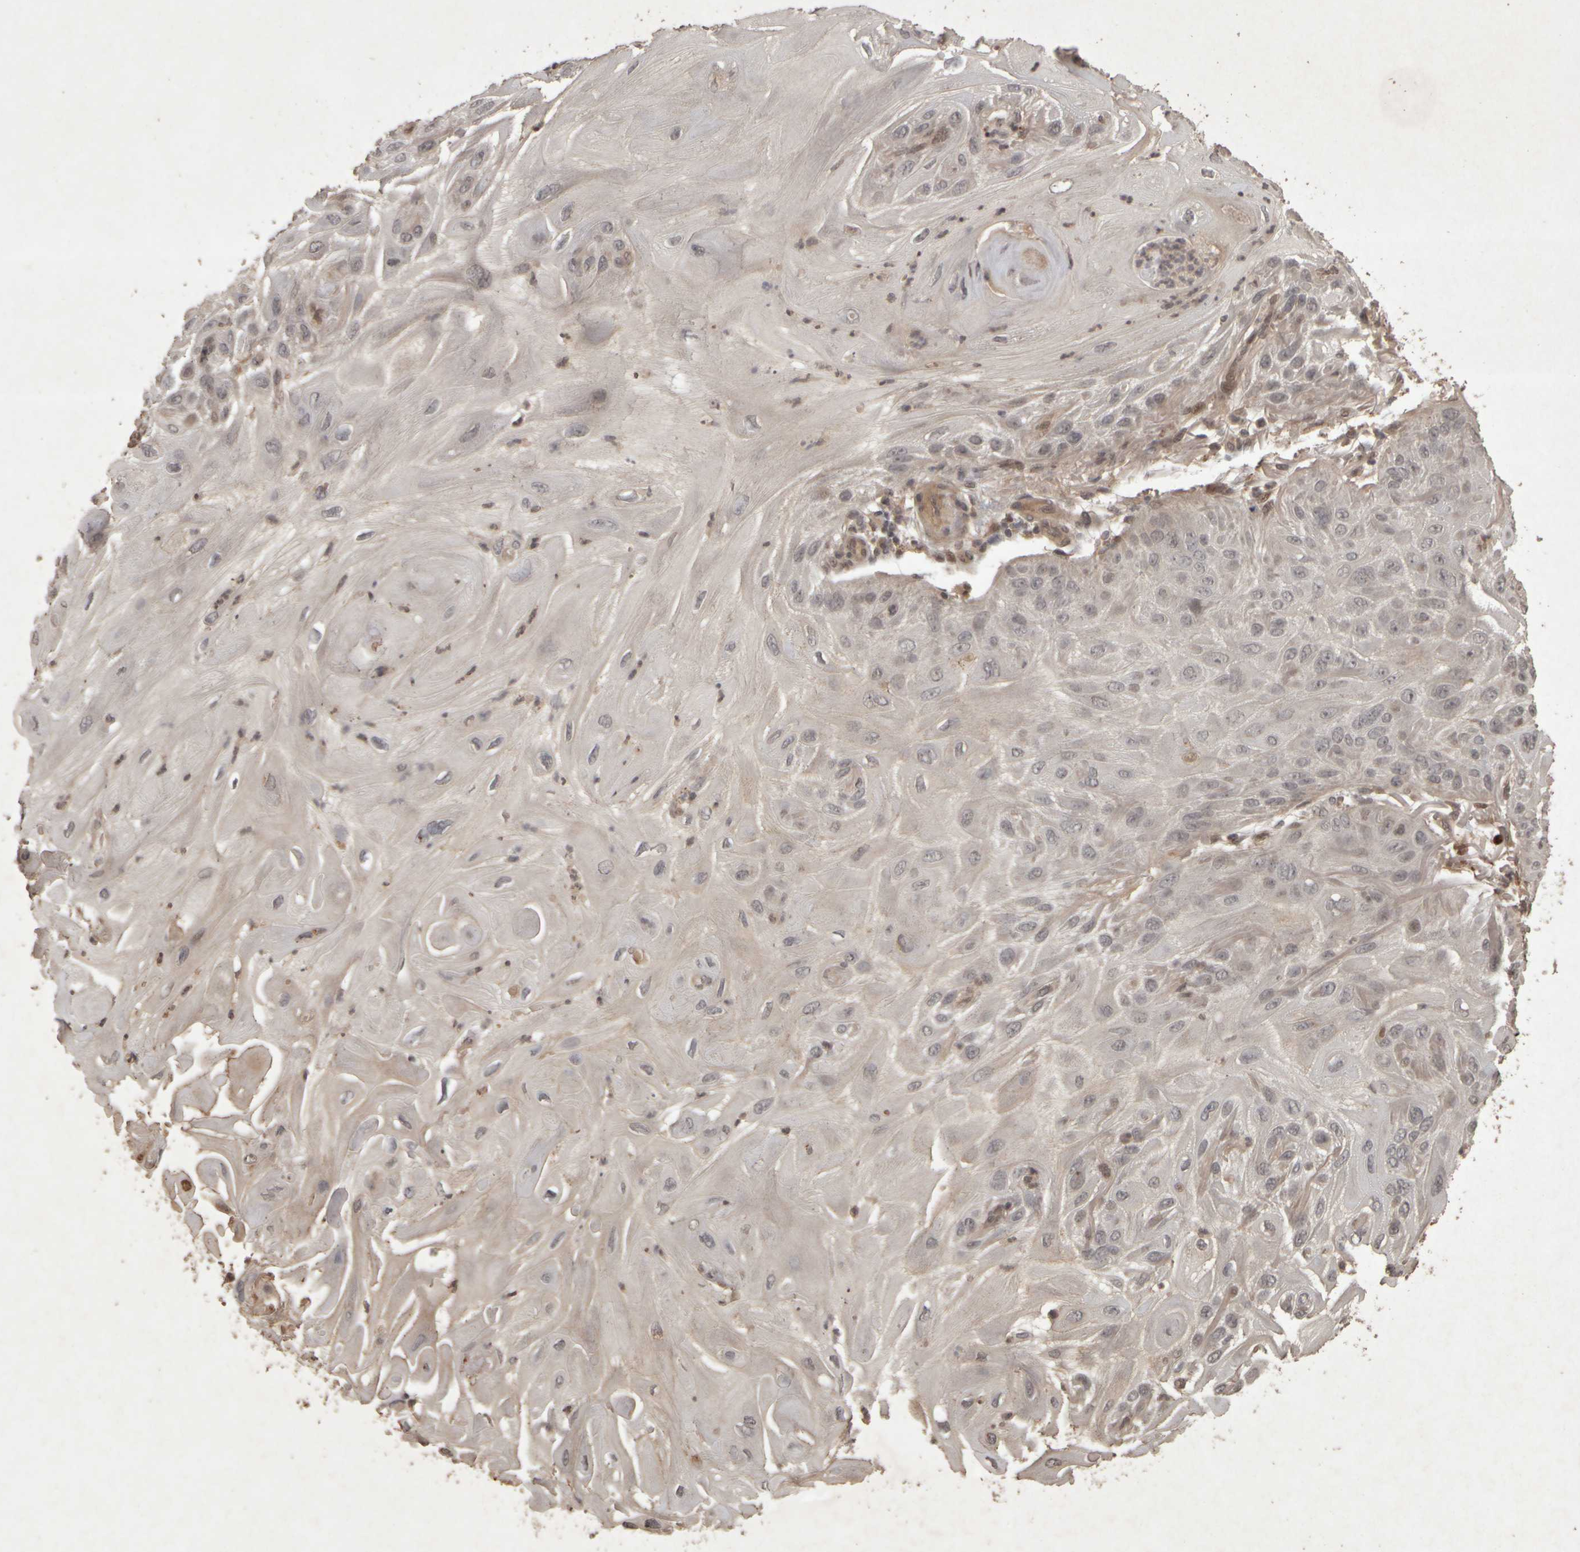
{"staining": {"intensity": "negative", "quantity": "none", "location": "none"}, "tissue": "skin cancer", "cell_type": "Tumor cells", "image_type": "cancer", "snomed": [{"axis": "morphology", "description": "Squamous cell carcinoma, NOS"}, {"axis": "topography", "description": "Skin"}], "caption": "High power microscopy photomicrograph of an immunohistochemistry photomicrograph of skin cancer (squamous cell carcinoma), revealing no significant positivity in tumor cells.", "gene": "ACO1", "patient": {"sex": "female", "age": 77}}